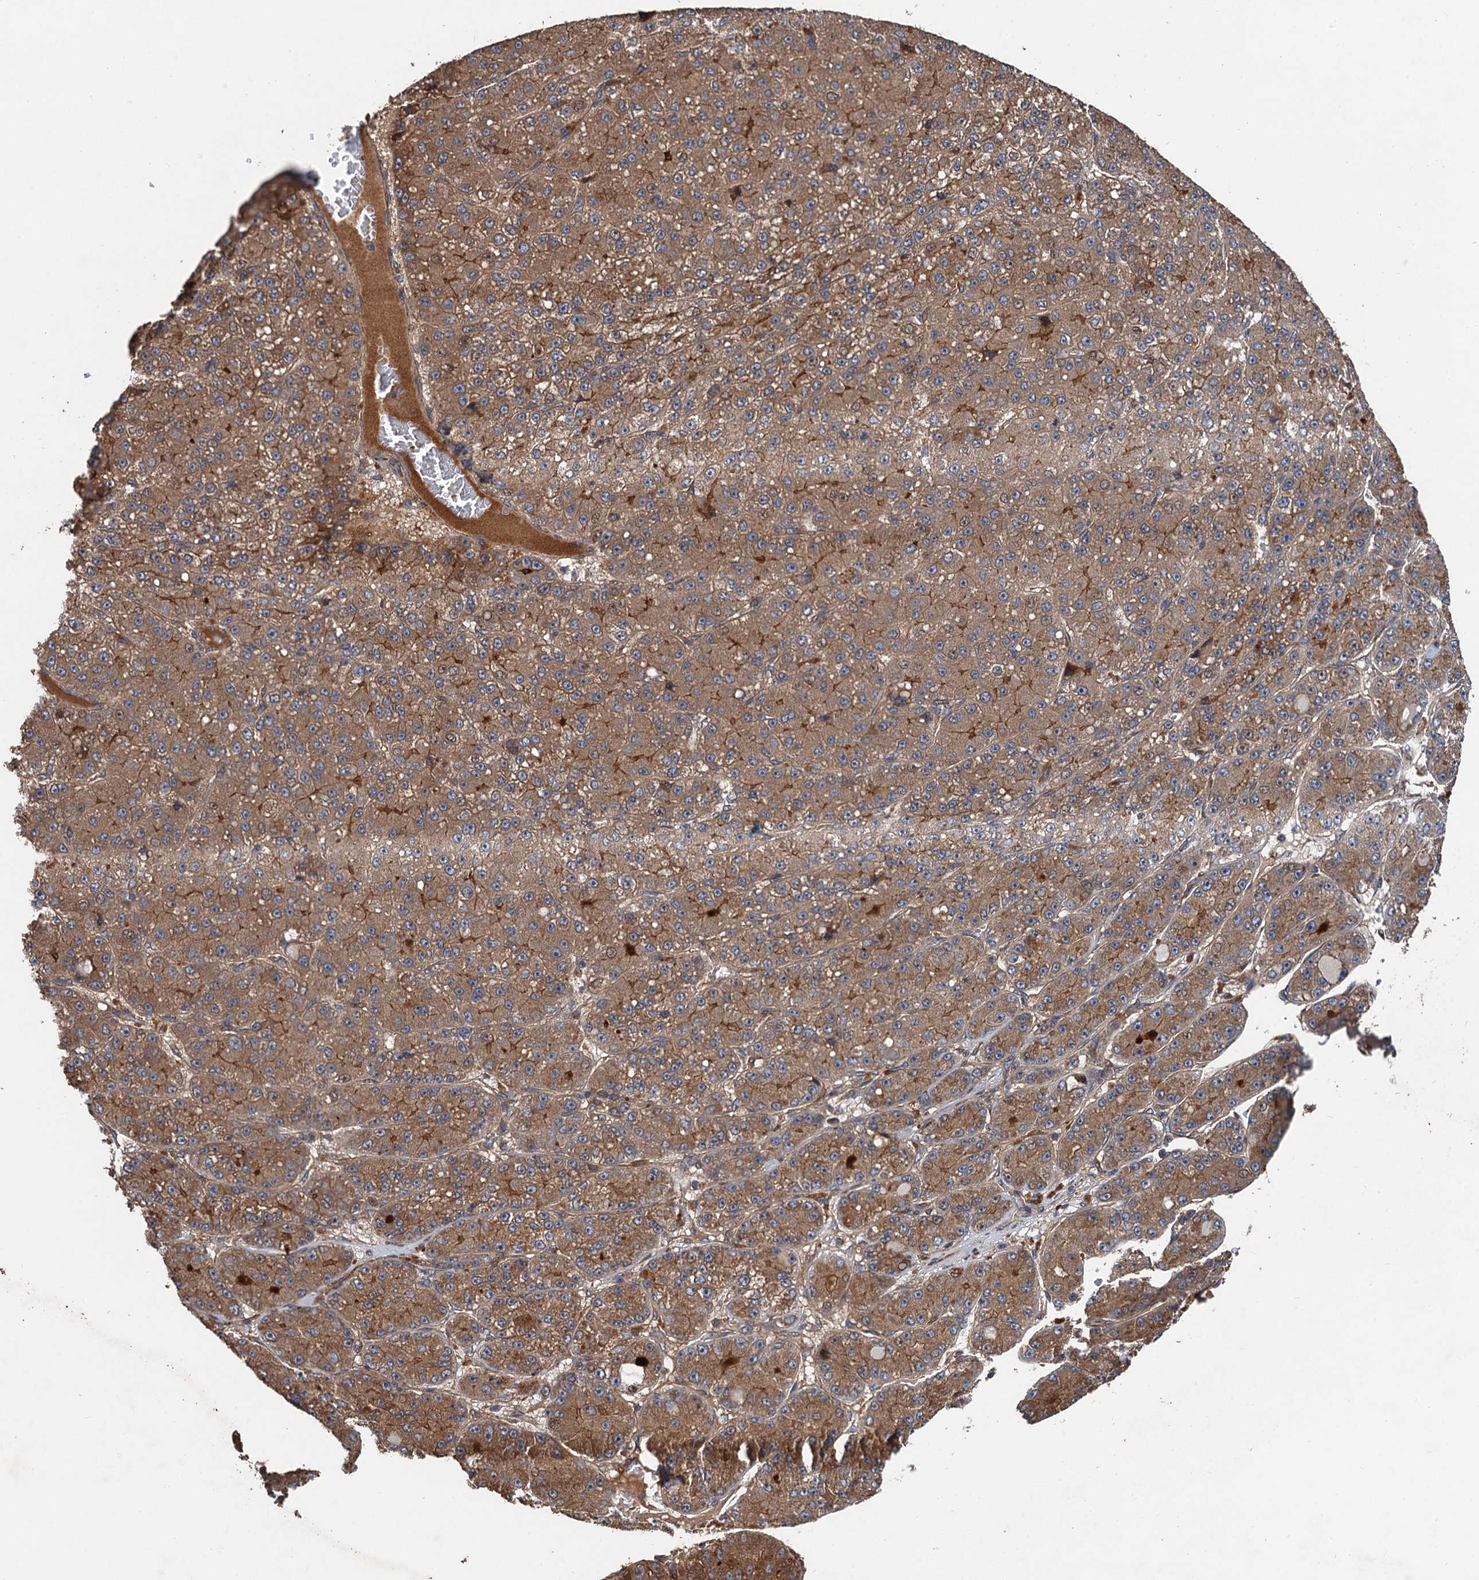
{"staining": {"intensity": "moderate", "quantity": ">75%", "location": "cytoplasmic/membranous"}, "tissue": "liver cancer", "cell_type": "Tumor cells", "image_type": "cancer", "snomed": [{"axis": "morphology", "description": "Carcinoma, Hepatocellular, NOS"}, {"axis": "topography", "description": "Liver"}], "caption": "Liver hepatocellular carcinoma stained with DAB (3,3'-diaminobenzidine) immunohistochemistry exhibits medium levels of moderate cytoplasmic/membranous staining in about >75% of tumor cells. The staining was performed using DAB (3,3'-diaminobenzidine) to visualize the protein expression in brown, while the nuclei were stained in blue with hematoxylin (Magnification: 20x).", "gene": "TMEM39B", "patient": {"sex": "male", "age": 67}}